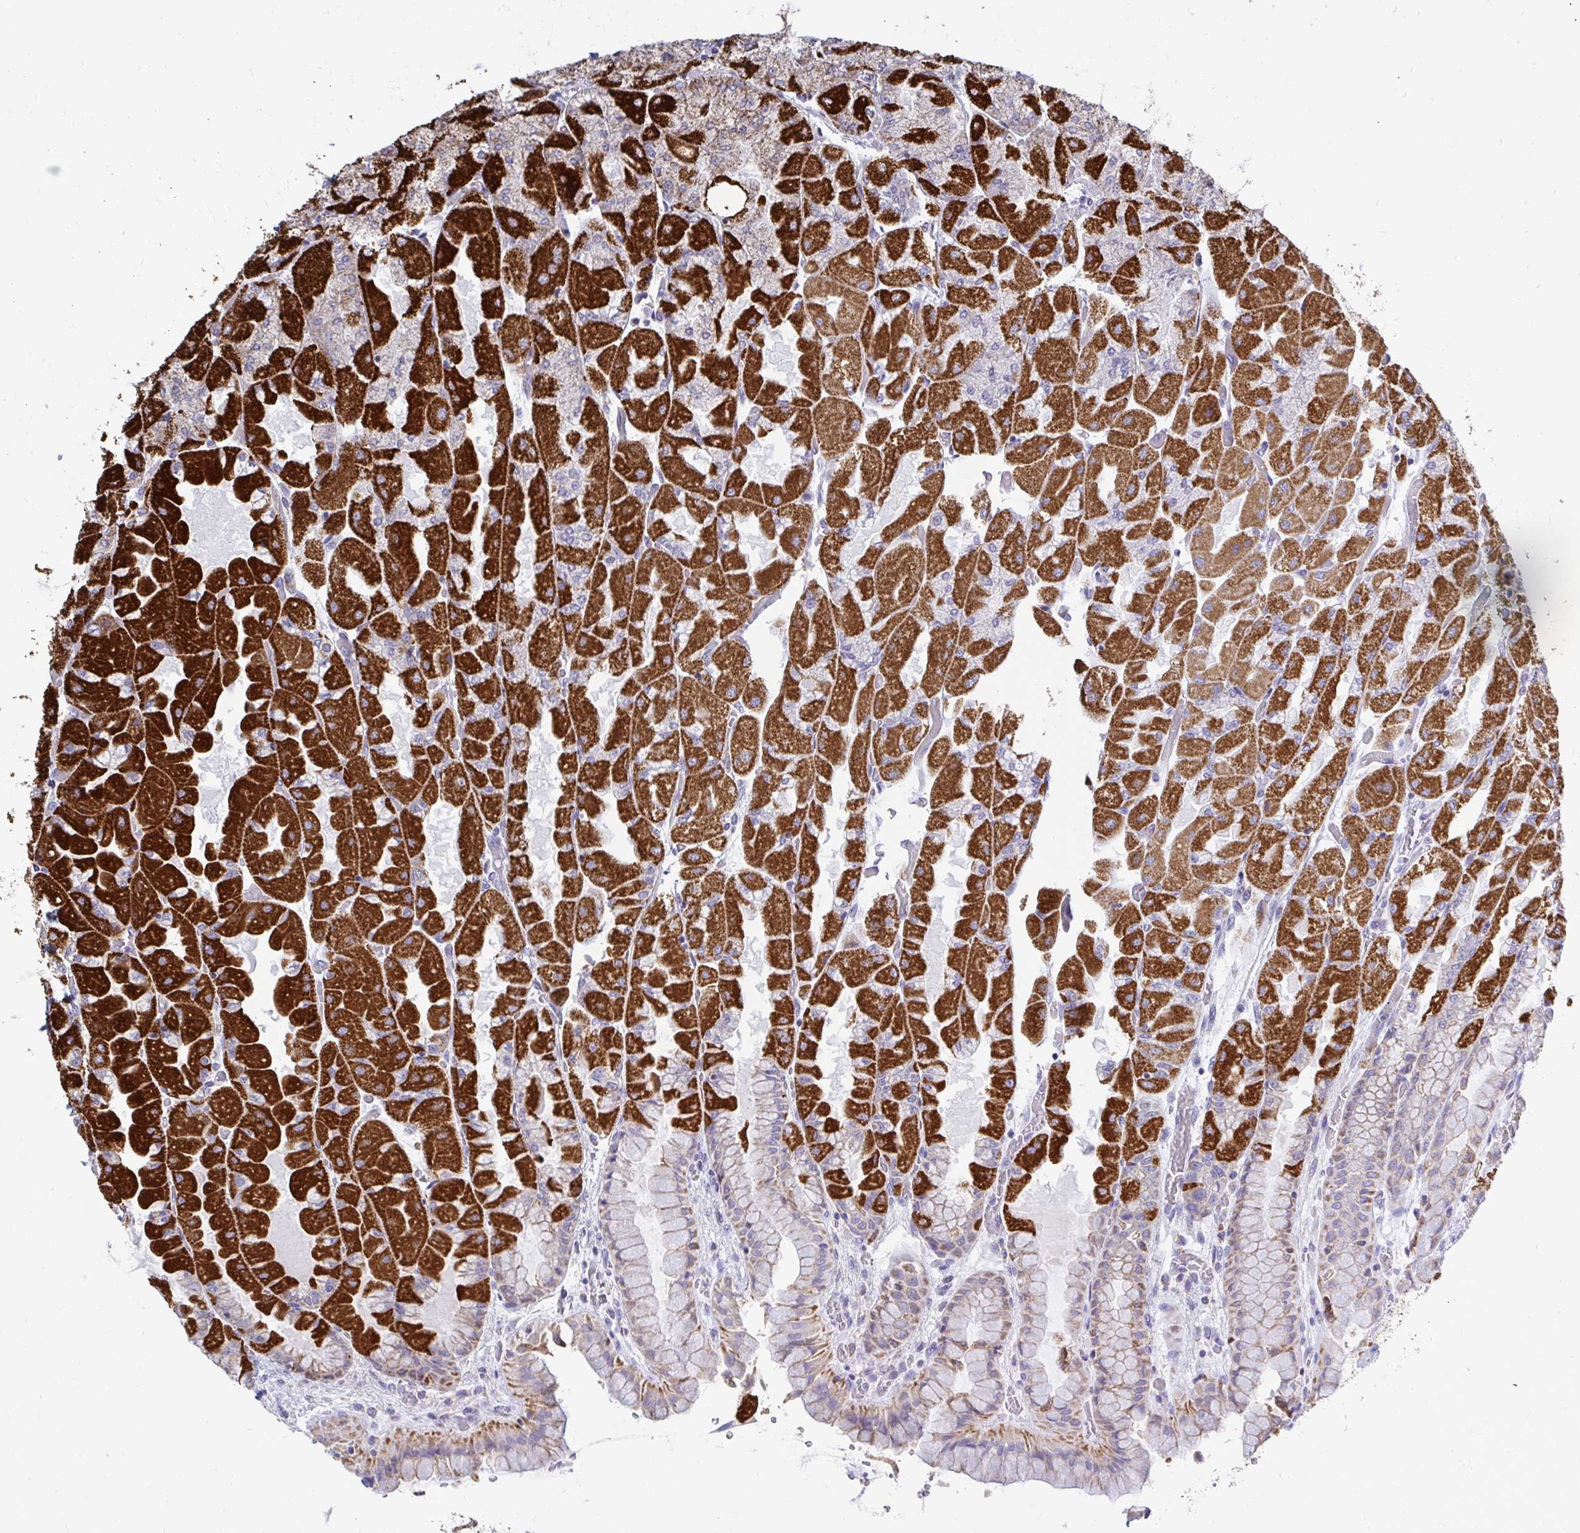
{"staining": {"intensity": "strong", "quantity": "25%-75%", "location": "cytoplasmic/membranous"}, "tissue": "stomach", "cell_type": "Glandular cells", "image_type": "normal", "snomed": [{"axis": "morphology", "description": "Normal tissue, NOS"}, {"axis": "topography", "description": "Stomach"}], "caption": "Immunohistochemical staining of unremarkable stomach demonstrates 25%-75% levels of strong cytoplasmic/membranous protein positivity in about 25%-75% of glandular cells.", "gene": "OR10R2", "patient": {"sex": "female", "age": 61}}